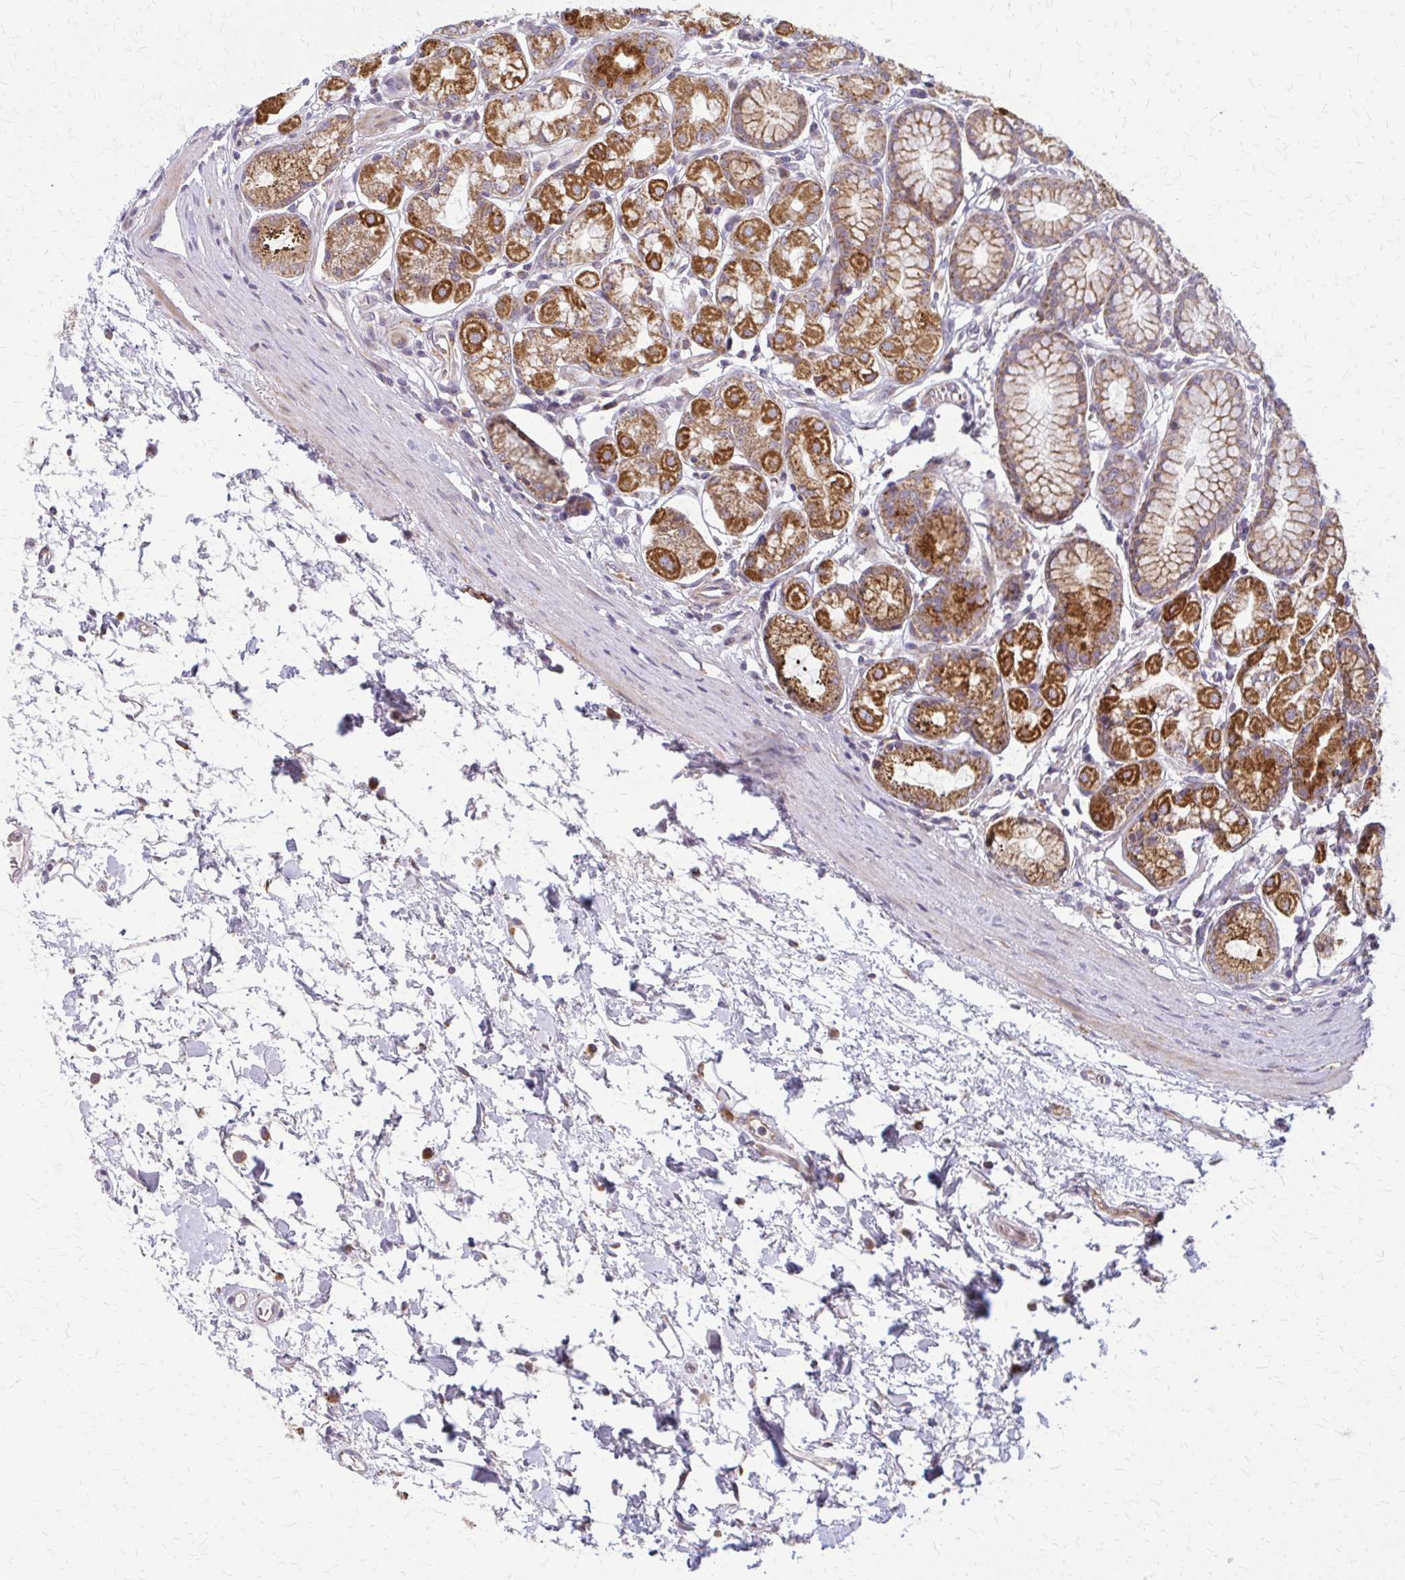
{"staining": {"intensity": "strong", "quantity": "25%-75%", "location": "cytoplasmic/membranous"}, "tissue": "stomach", "cell_type": "Glandular cells", "image_type": "normal", "snomed": [{"axis": "morphology", "description": "Normal tissue, NOS"}, {"axis": "topography", "description": "Stomach"}, {"axis": "topography", "description": "Stomach, lower"}], "caption": "The immunohistochemical stain highlights strong cytoplasmic/membranous expression in glandular cells of benign stomach. The staining was performed using DAB (3,3'-diaminobenzidine), with brown indicating positive protein expression. Nuclei are stained blue with hematoxylin.", "gene": "MCCC1", "patient": {"sex": "male", "age": 76}}